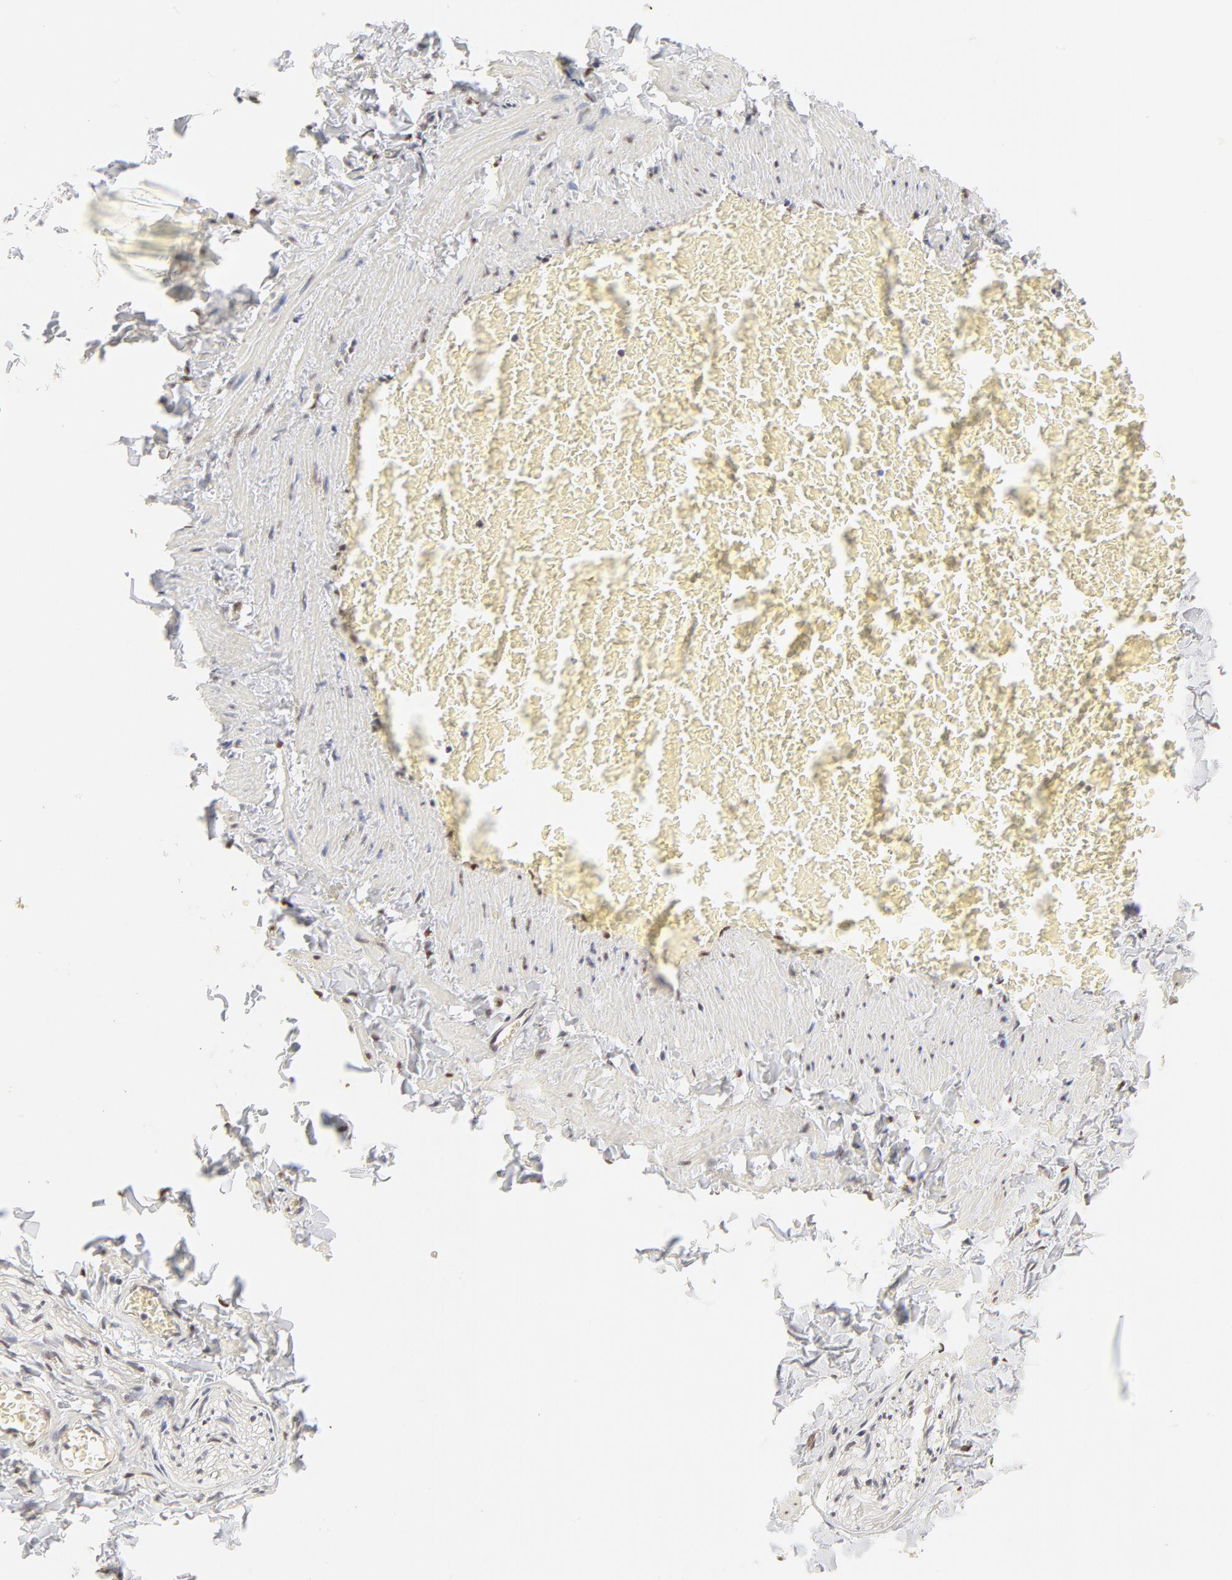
{"staining": {"intensity": "moderate", "quantity": ">75%", "location": "nuclear"}, "tissue": "adipose tissue", "cell_type": "Adipocytes", "image_type": "normal", "snomed": [{"axis": "morphology", "description": "Normal tissue, NOS"}, {"axis": "topography", "description": "Vascular tissue"}], "caption": "Moderate nuclear protein staining is appreciated in about >75% of adipocytes in adipose tissue.", "gene": "PBX1", "patient": {"sex": "male", "age": 41}}